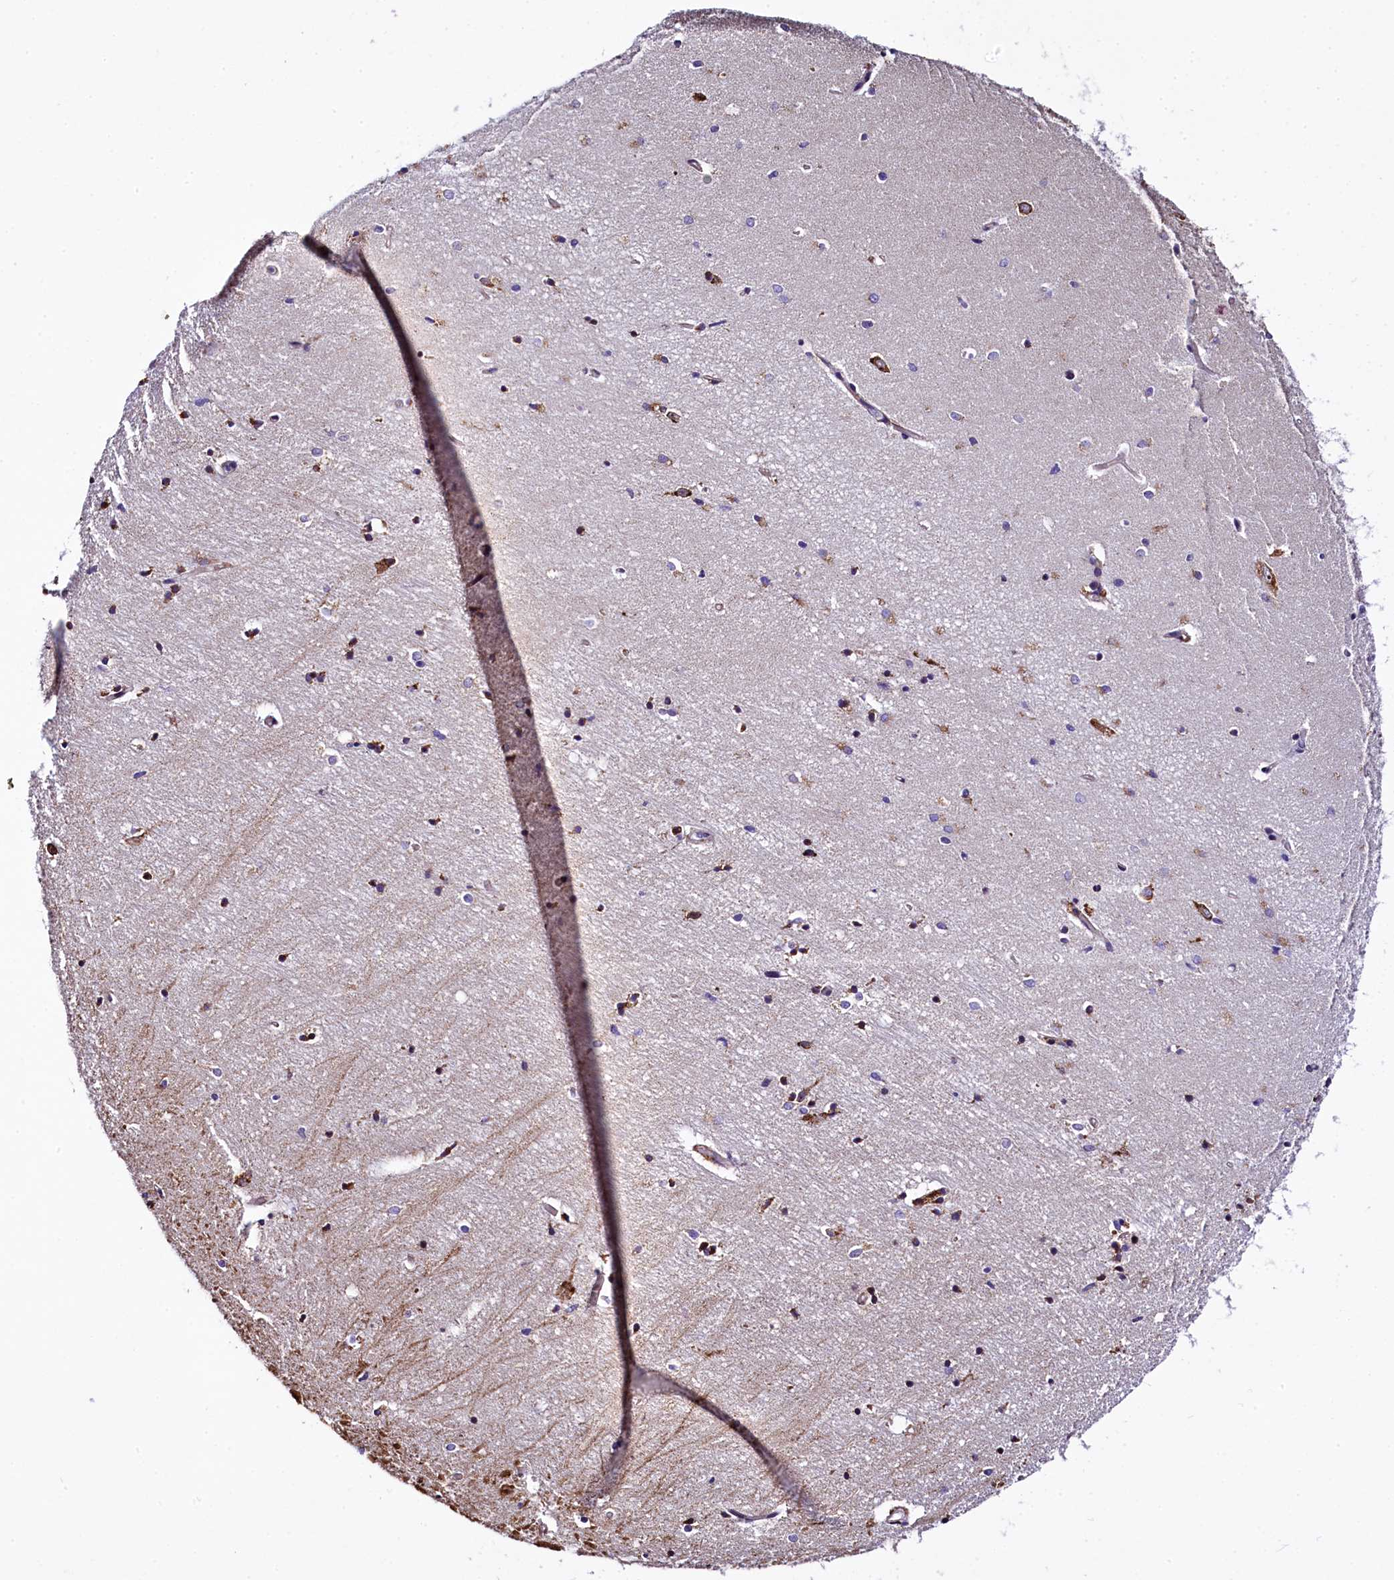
{"staining": {"intensity": "strong", "quantity": "<25%", "location": "cytoplasmic/membranous"}, "tissue": "hippocampus", "cell_type": "Glial cells", "image_type": "normal", "snomed": [{"axis": "morphology", "description": "Normal tissue, NOS"}, {"axis": "topography", "description": "Hippocampus"}], "caption": "About <25% of glial cells in benign hippocampus demonstrate strong cytoplasmic/membranous protein positivity as visualized by brown immunohistochemical staining.", "gene": "CAPS2", "patient": {"sex": "female", "age": 64}}